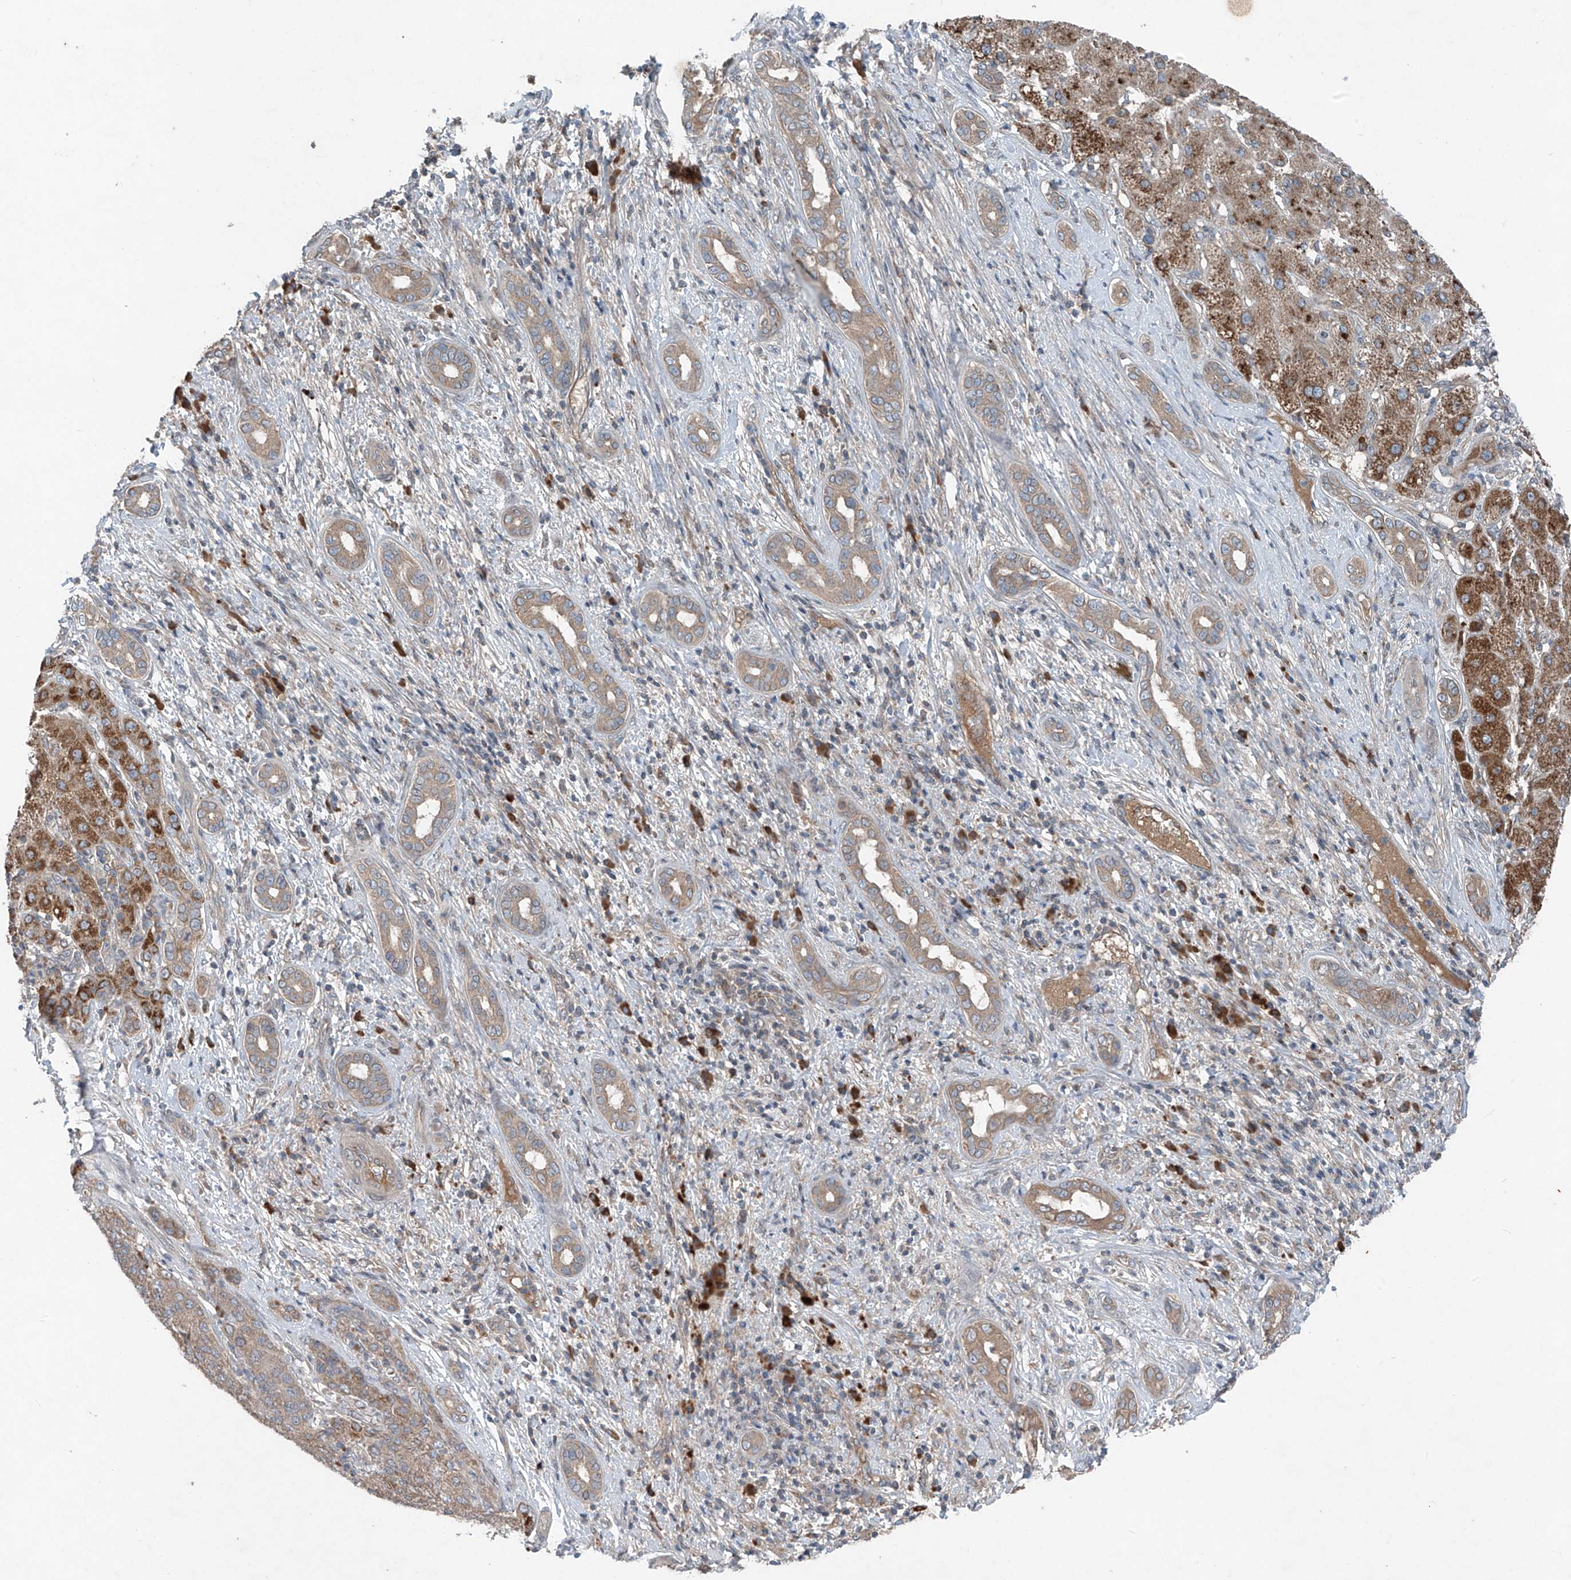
{"staining": {"intensity": "strong", "quantity": "<25%", "location": "cytoplasmic/membranous"}, "tissue": "liver cancer", "cell_type": "Tumor cells", "image_type": "cancer", "snomed": [{"axis": "morphology", "description": "Carcinoma, Hepatocellular, NOS"}, {"axis": "topography", "description": "Liver"}], "caption": "Liver cancer tissue displays strong cytoplasmic/membranous positivity in about <25% of tumor cells, visualized by immunohistochemistry. (DAB (3,3'-diaminobenzidine) = brown stain, brightfield microscopy at high magnification).", "gene": "FOXRED2", "patient": {"sex": "male", "age": 65}}